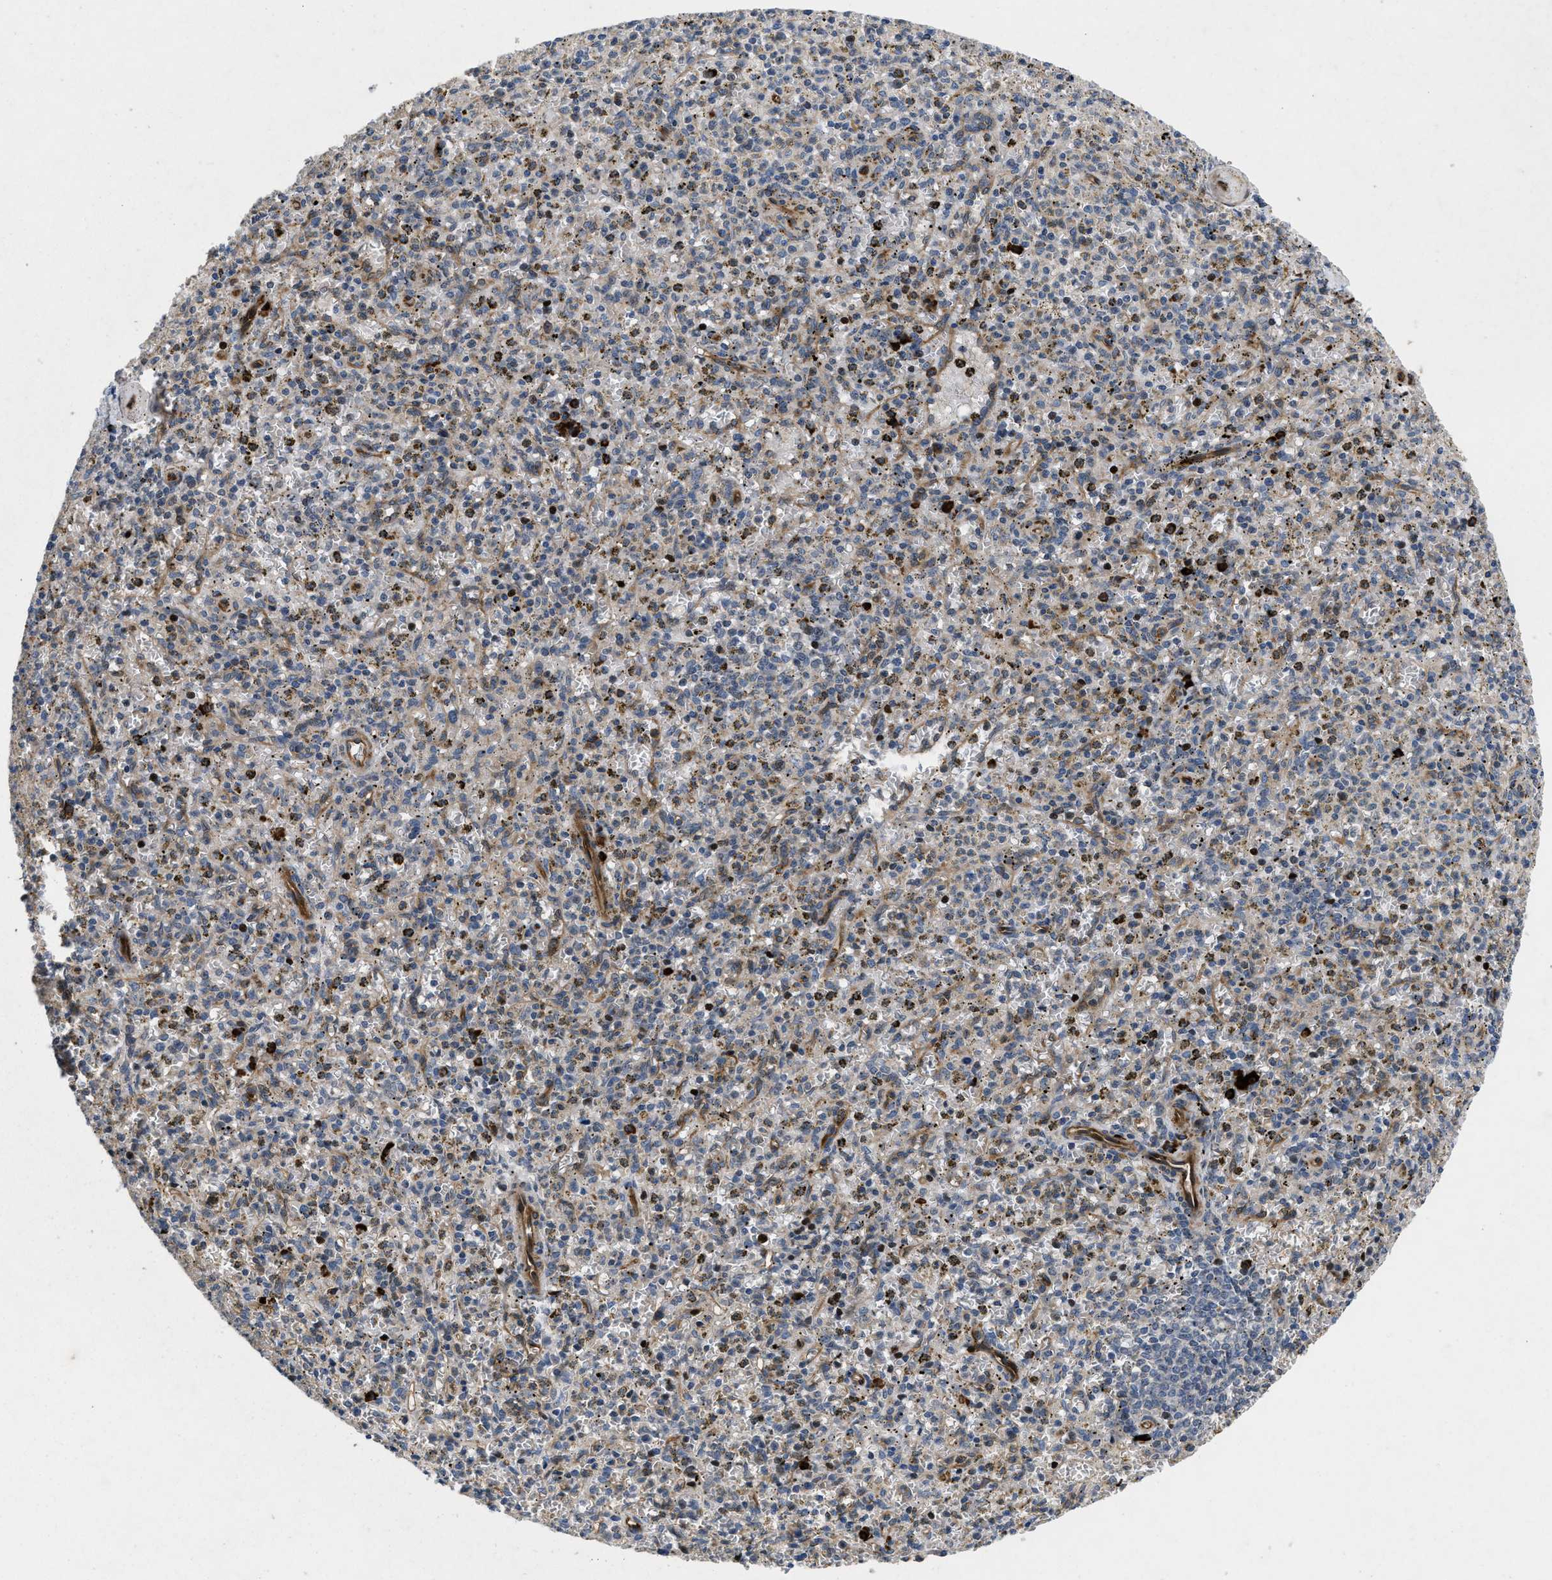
{"staining": {"intensity": "moderate", "quantity": "25%-75%", "location": "cytoplasmic/membranous"}, "tissue": "spleen", "cell_type": "Cells in red pulp", "image_type": "normal", "snomed": [{"axis": "morphology", "description": "Normal tissue, NOS"}, {"axis": "topography", "description": "Spleen"}], "caption": "Immunohistochemistry micrograph of benign human spleen stained for a protein (brown), which exhibits medium levels of moderate cytoplasmic/membranous staining in approximately 25%-75% of cells in red pulp.", "gene": "HSPA12B", "patient": {"sex": "male", "age": 72}}